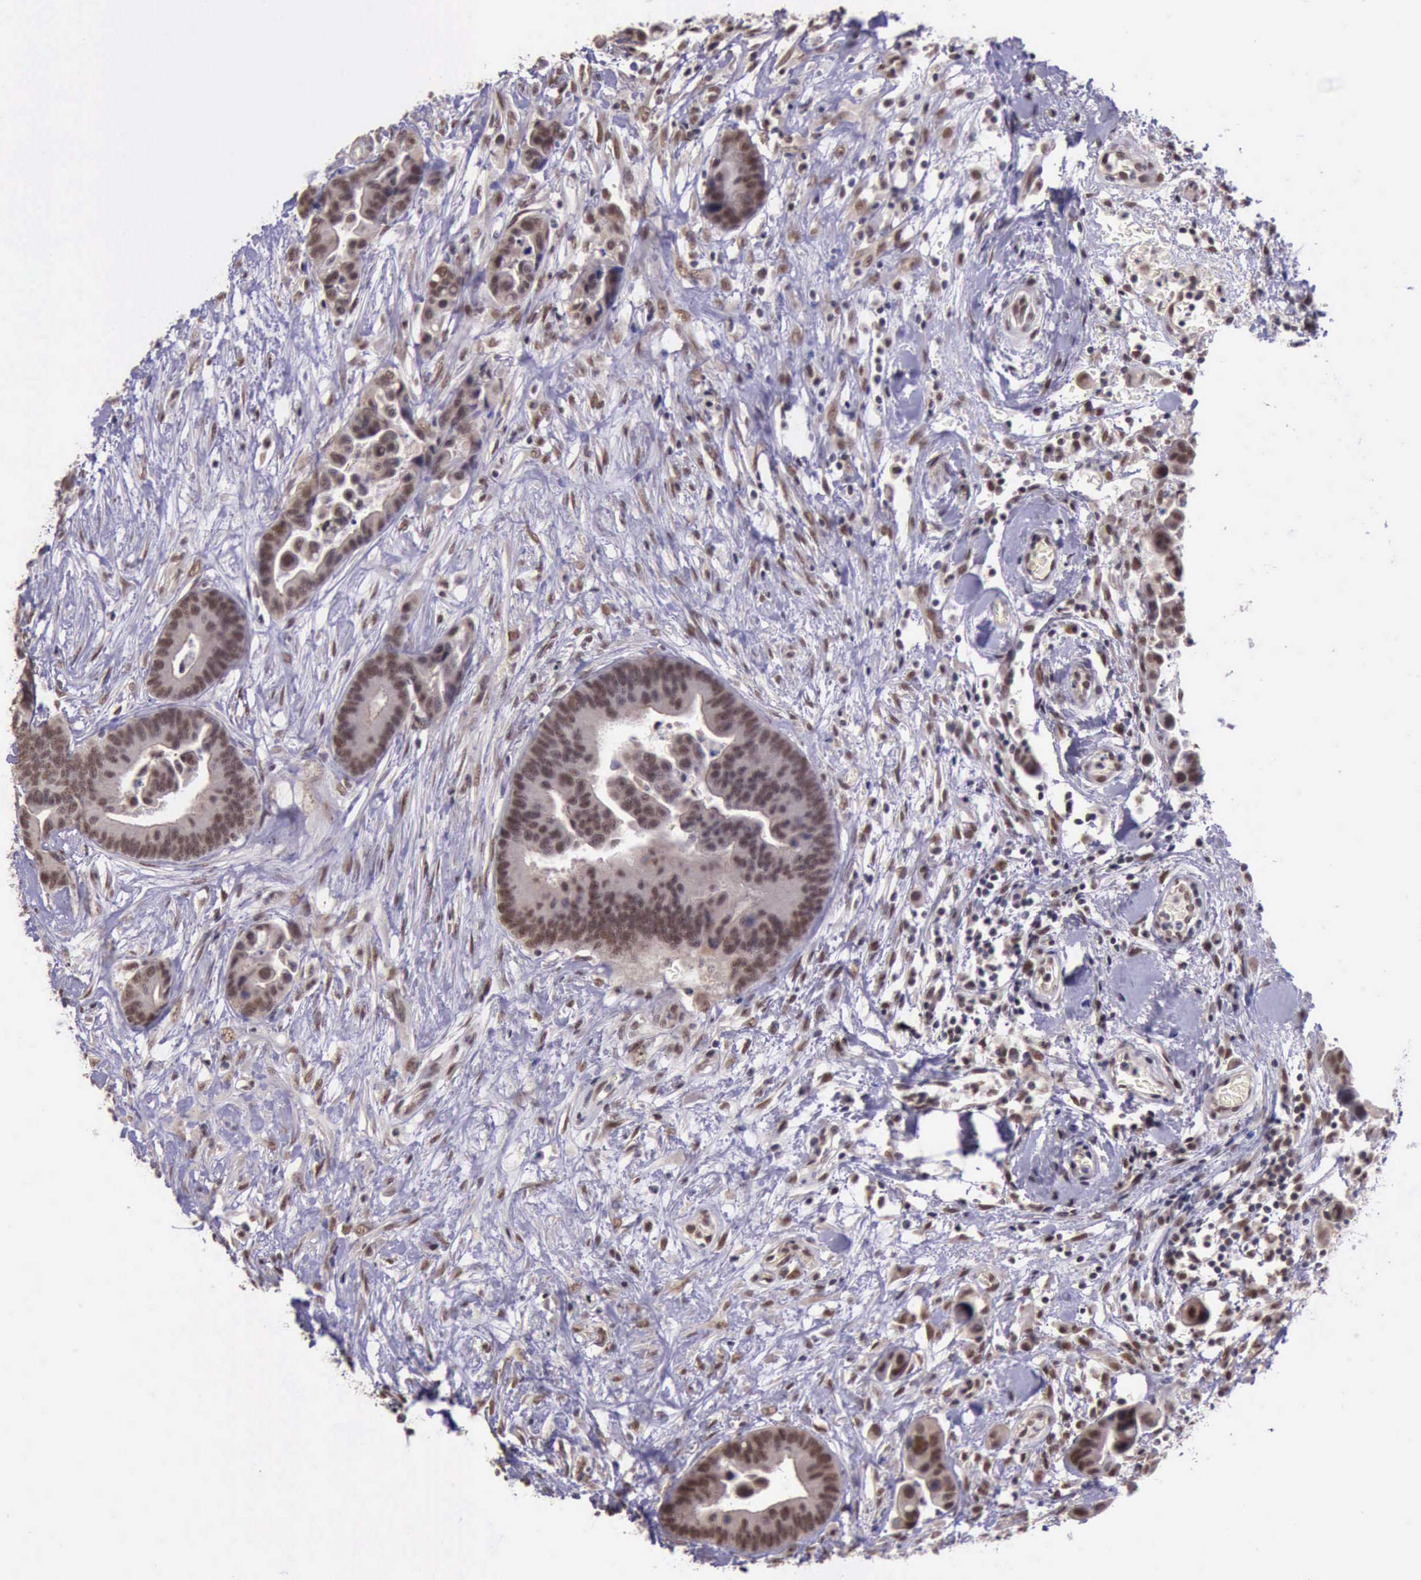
{"staining": {"intensity": "moderate", "quantity": ">75%", "location": "nuclear"}, "tissue": "colorectal cancer", "cell_type": "Tumor cells", "image_type": "cancer", "snomed": [{"axis": "morphology", "description": "Adenocarcinoma, NOS"}, {"axis": "topography", "description": "Colon"}], "caption": "High-magnification brightfield microscopy of colorectal cancer (adenocarcinoma) stained with DAB (brown) and counterstained with hematoxylin (blue). tumor cells exhibit moderate nuclear staining is appreciated in about>75% of cells.", "gene": "PRPF39", "patient": {"sex": "male", "age": 82}}